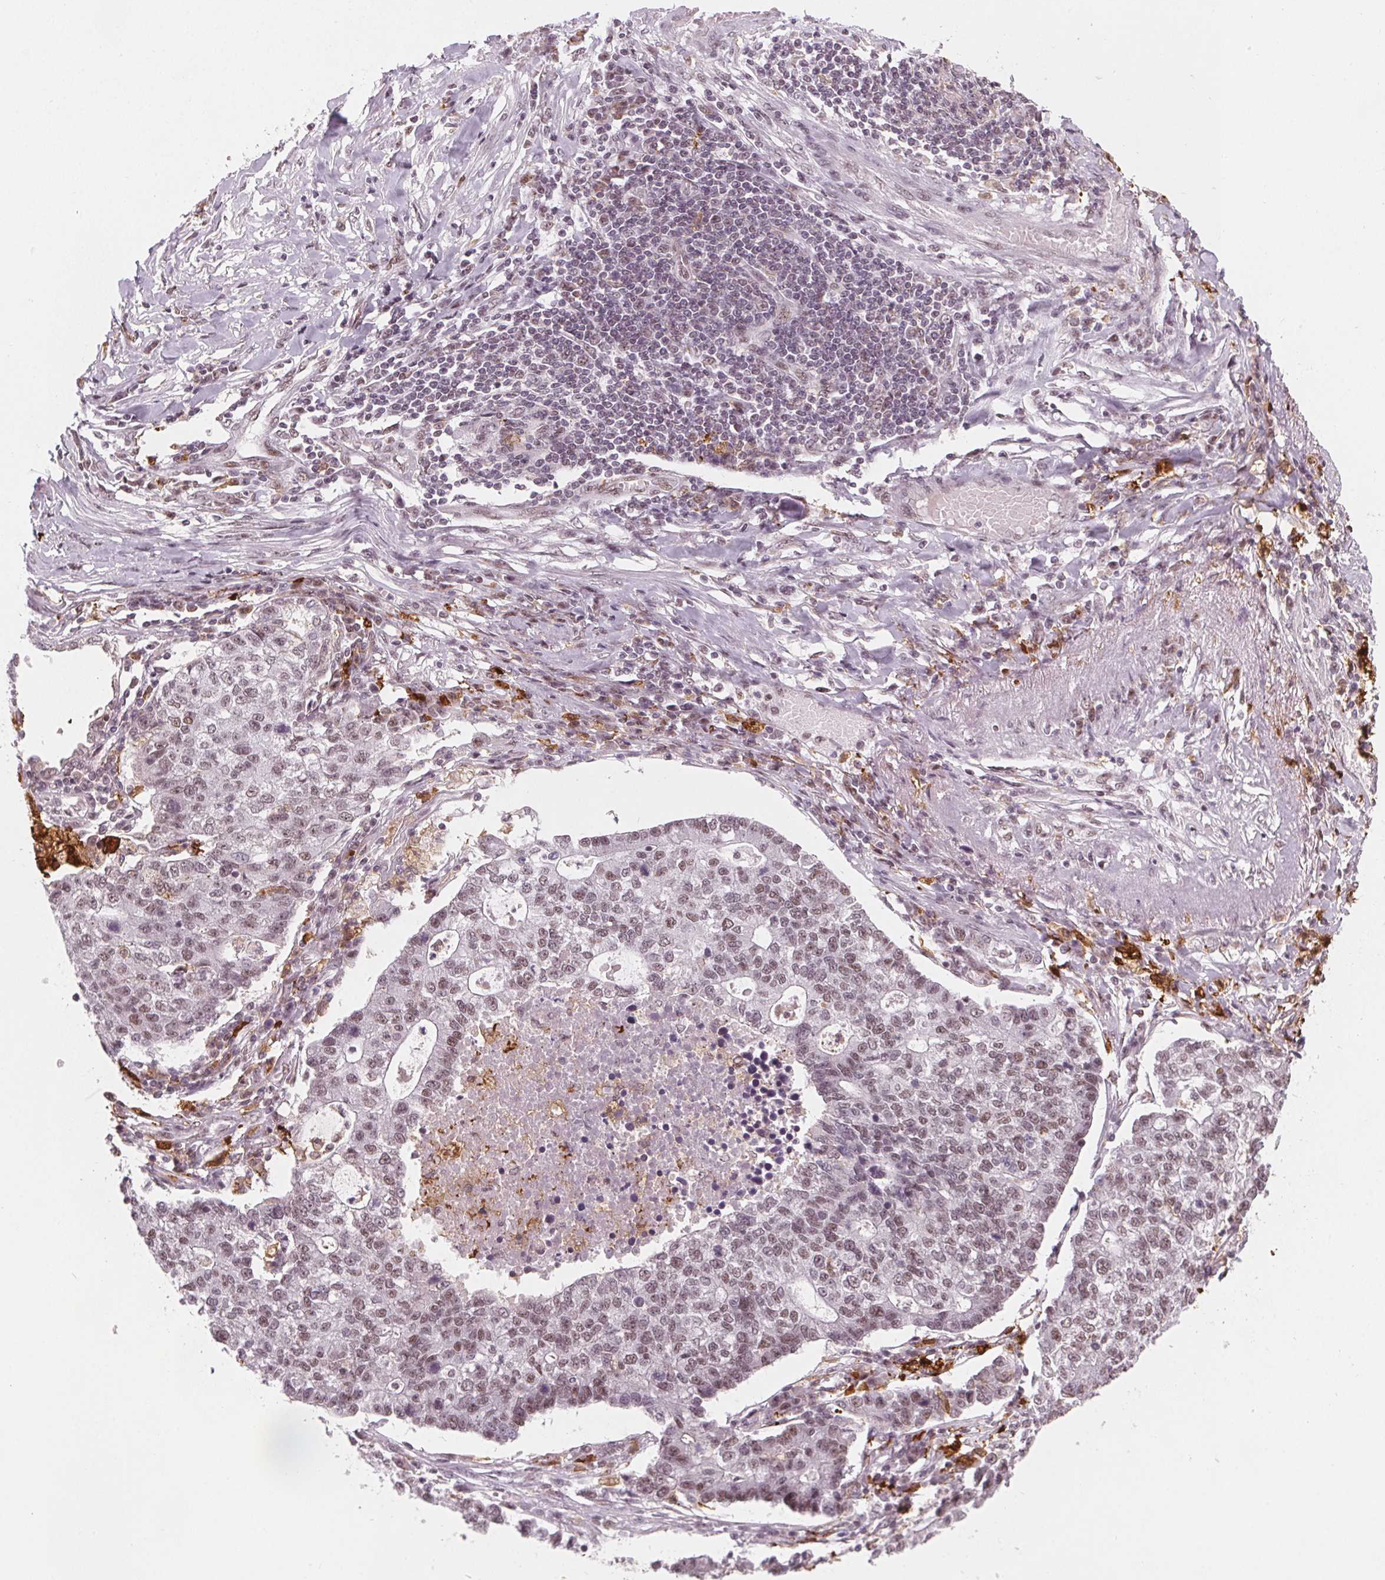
{"staining": {"intensity": "moderate", "quantity": "25%-75%", "location": "nuclear"}, "tissue": "lung cancer", "cell_type": "Tumor cells", "image_type": "cancer", "snomed": [{"axis": "morphology", "description": "Adenocarcinoma, NOS"}, {"axis": "topography", "description": "Lung"}], "caption": "IHC staining of adenocarcinoma (lung), which shows medium levels of moderate nuclear positivity in approximately 25%-75% of tumor cells indicating moderate nuclear protein staining. The staining was performed using DAB (3,3'-diaminobenzidine) (brown) for protein detection and nuclei were counterstained in hematoxylin (blue).", "gene": "DPM2", "patient": {"sex": "male", "age": 57}}